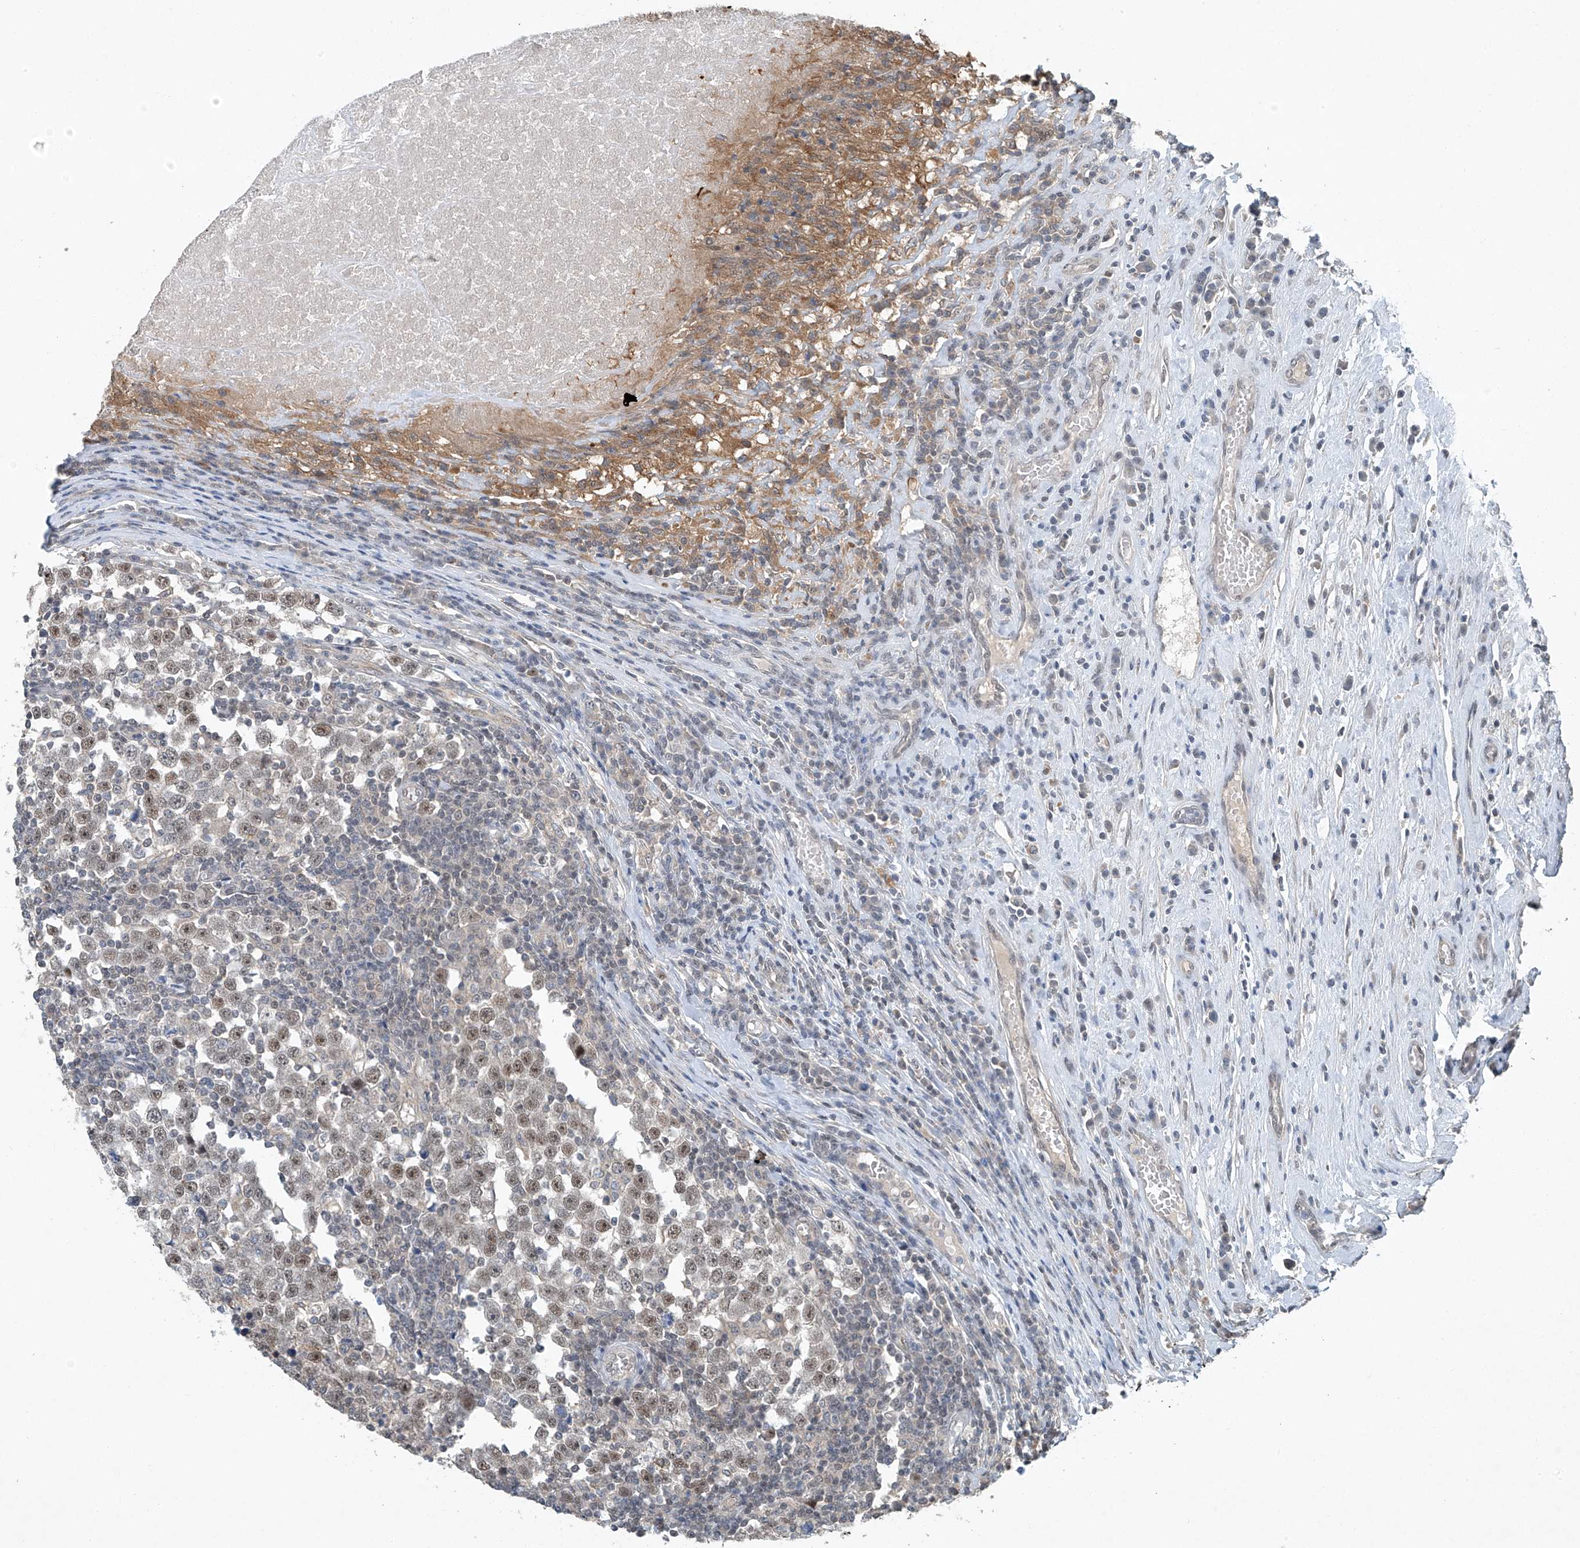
{"staining": {"intensity": "moderate", "quantity": "<25%", "location": "nuclear"}, "tissue": "testis cancer", "cell_type": "Tumor cells", "image_type": "cancer", "snomed": [{"axis": "morphology", "description": "Normal tissue, NOS"}, {"axis": "morphology", "description": "Seminoma, NOS"}, {"axis": "topography", "description": "Testis"}], "caption": "This image exhibits testis cancer stained with immunohistochemistry (IHC) to label a protein in brown. The nuclear of tumor cells show moderate positivity for the protein. Nuclei are counter-stained blue.", "gene": "TAF8", "patient": {"sex": "male", "age": 43}}